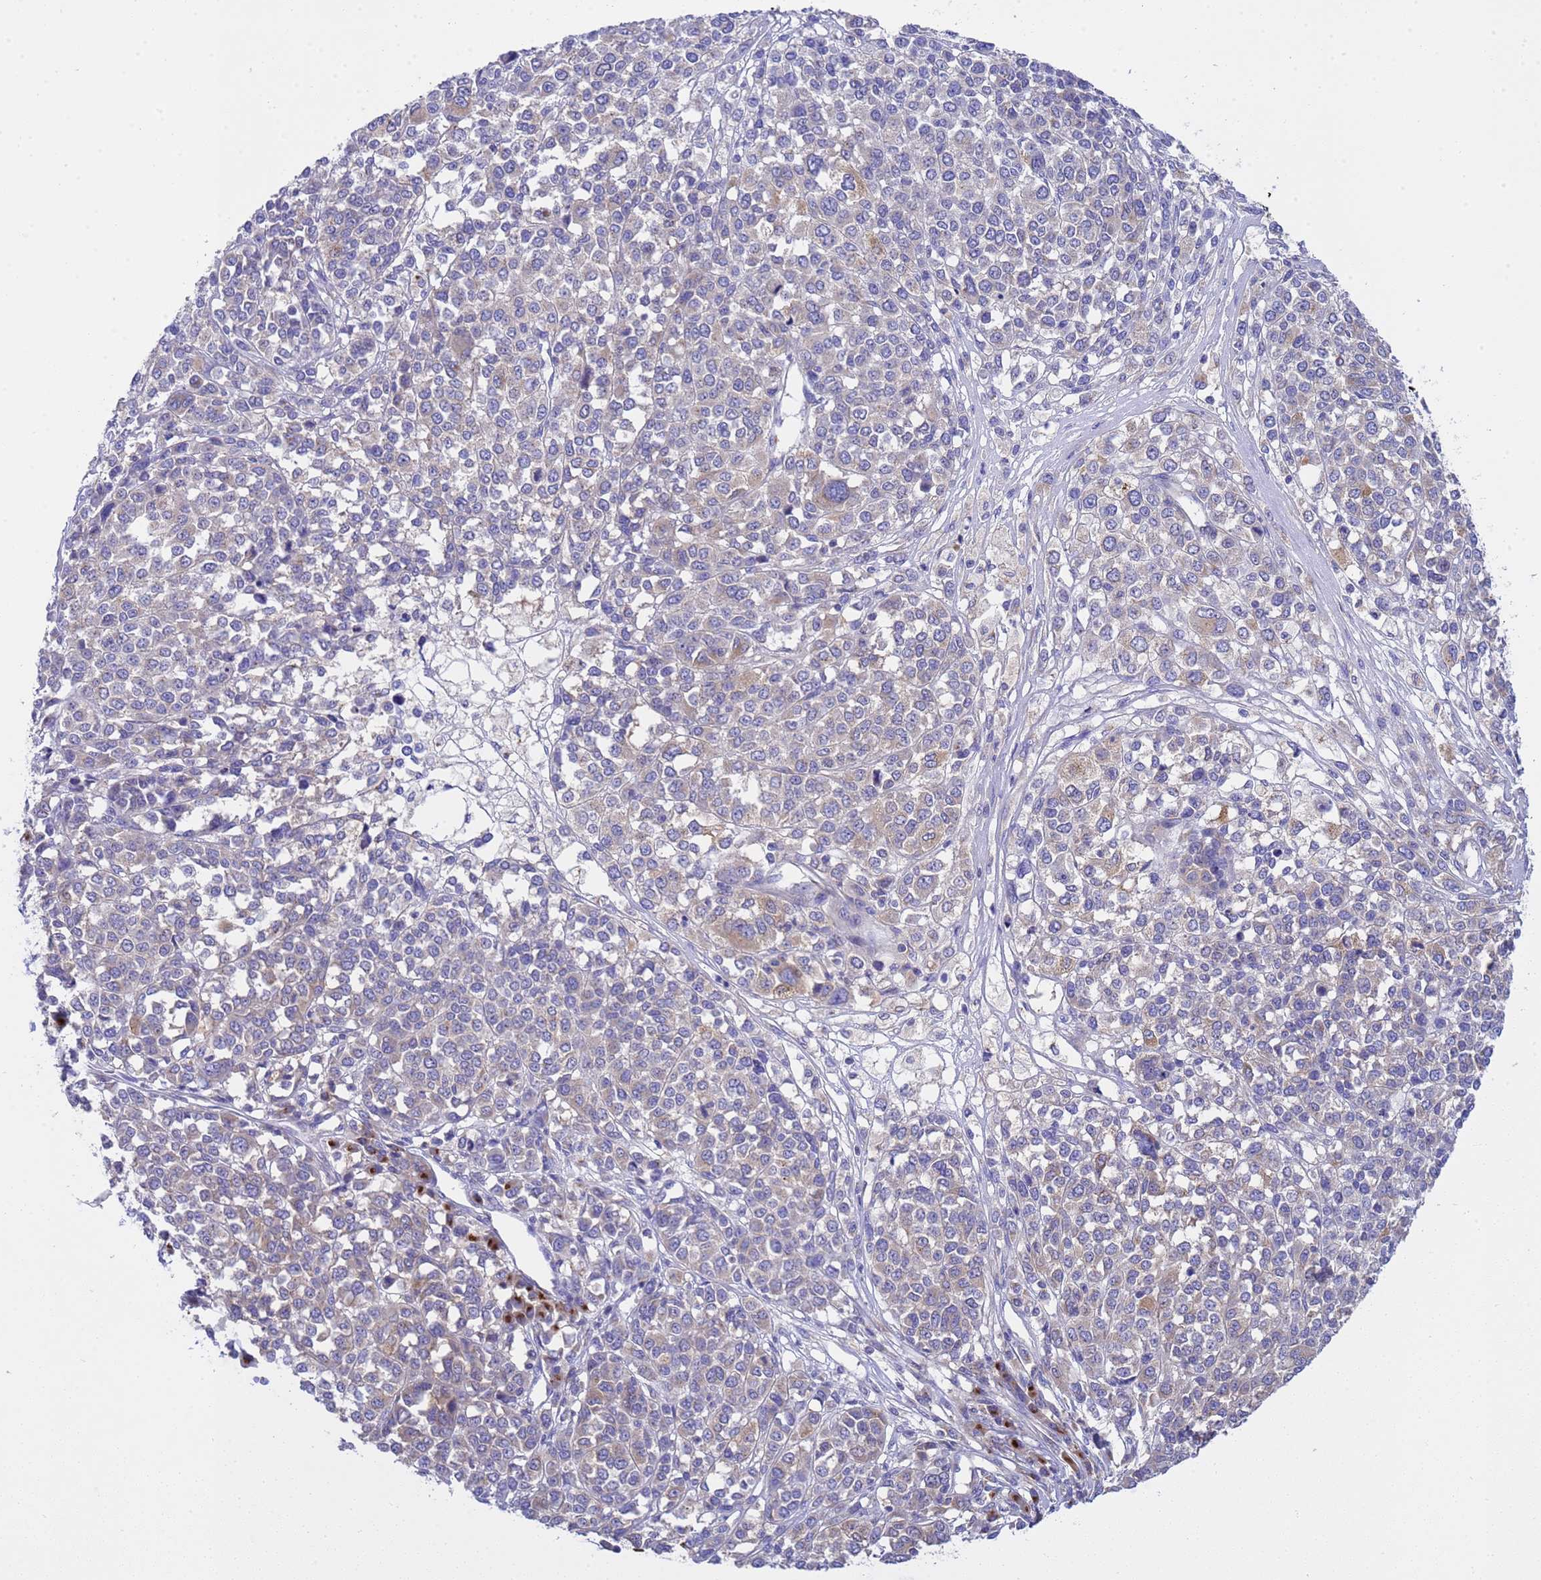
{"staining": {"intensity": "weak", "quantity": "<25%", "location": "cytoplasmic/membranous"}, "tissue": "melanoma", "cell_type": "Tumor cells", "image_type": "cancer", "snomed": [{"axis": "morphology", "description": "Malignant melanoma, Metastatic site"}, {"axis": "topography", "description": "Lymph node"}], "caption": "DAB (3,3'-diaminobenzidine) immunohistochemical staining of human malignant melanoma (metastatic site) exhibits no significant staining in tumor cells.", "gene": "ANAPC1", "patient": {"sex": "male", "age": 44}}